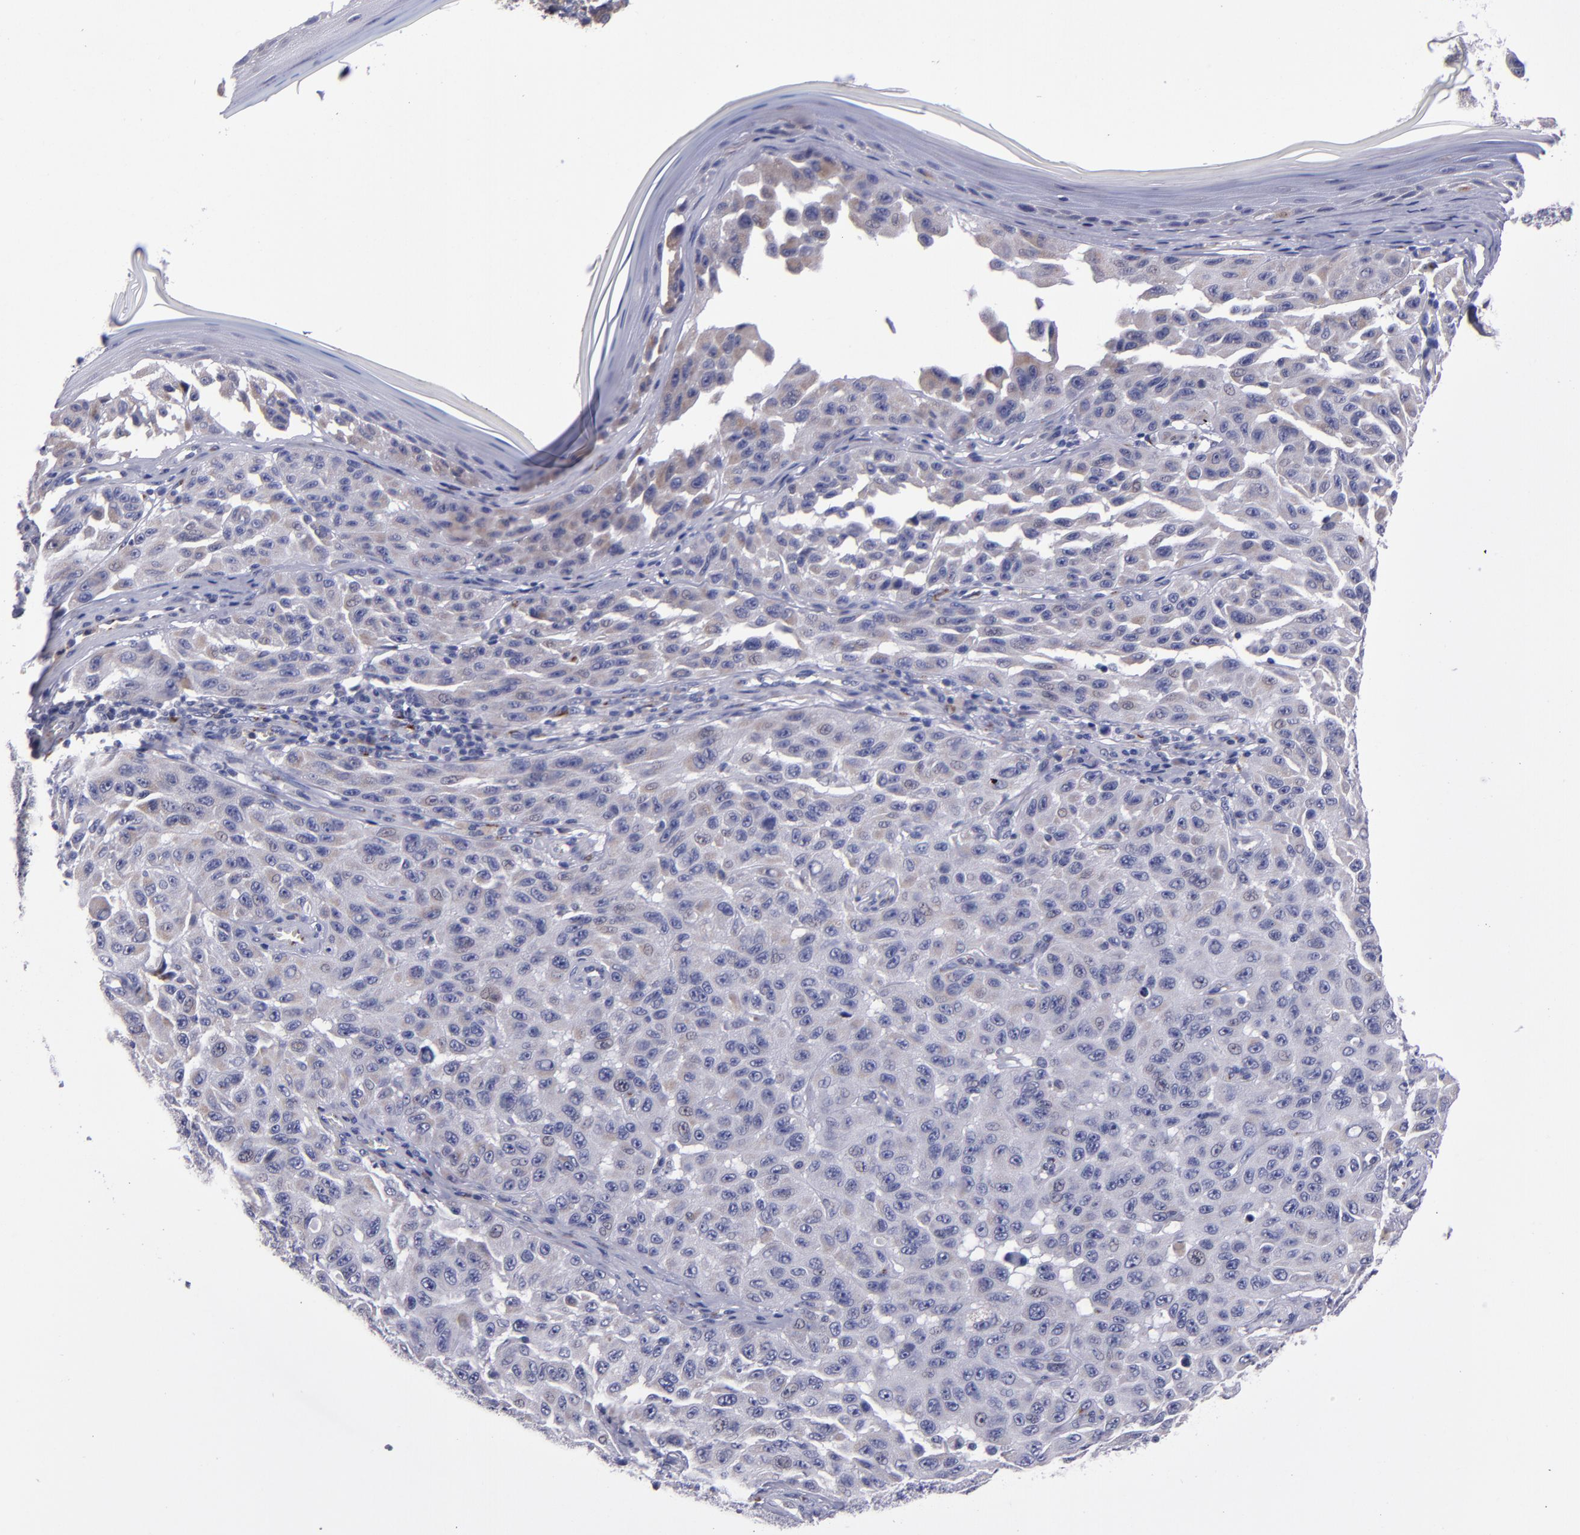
{"staining": {"intensity": "weak", "quantity": "<25%", "location": "cytoplasmic/membranous"}, "tissue": "melanoma", "cell_type": "Tumor cells", "image_type": "cancer", "snomed": [{"axis": "morphology", "description": "Malignant melanoma, NOS"}, {"axis": "topography", "description": "Skin"}], "caption": "Immunohistochemical staining of human melanoma reveals no significant expression in tumor cells.", "gene": "RAB41", "patient": {"sex": "male", "age": 30}}